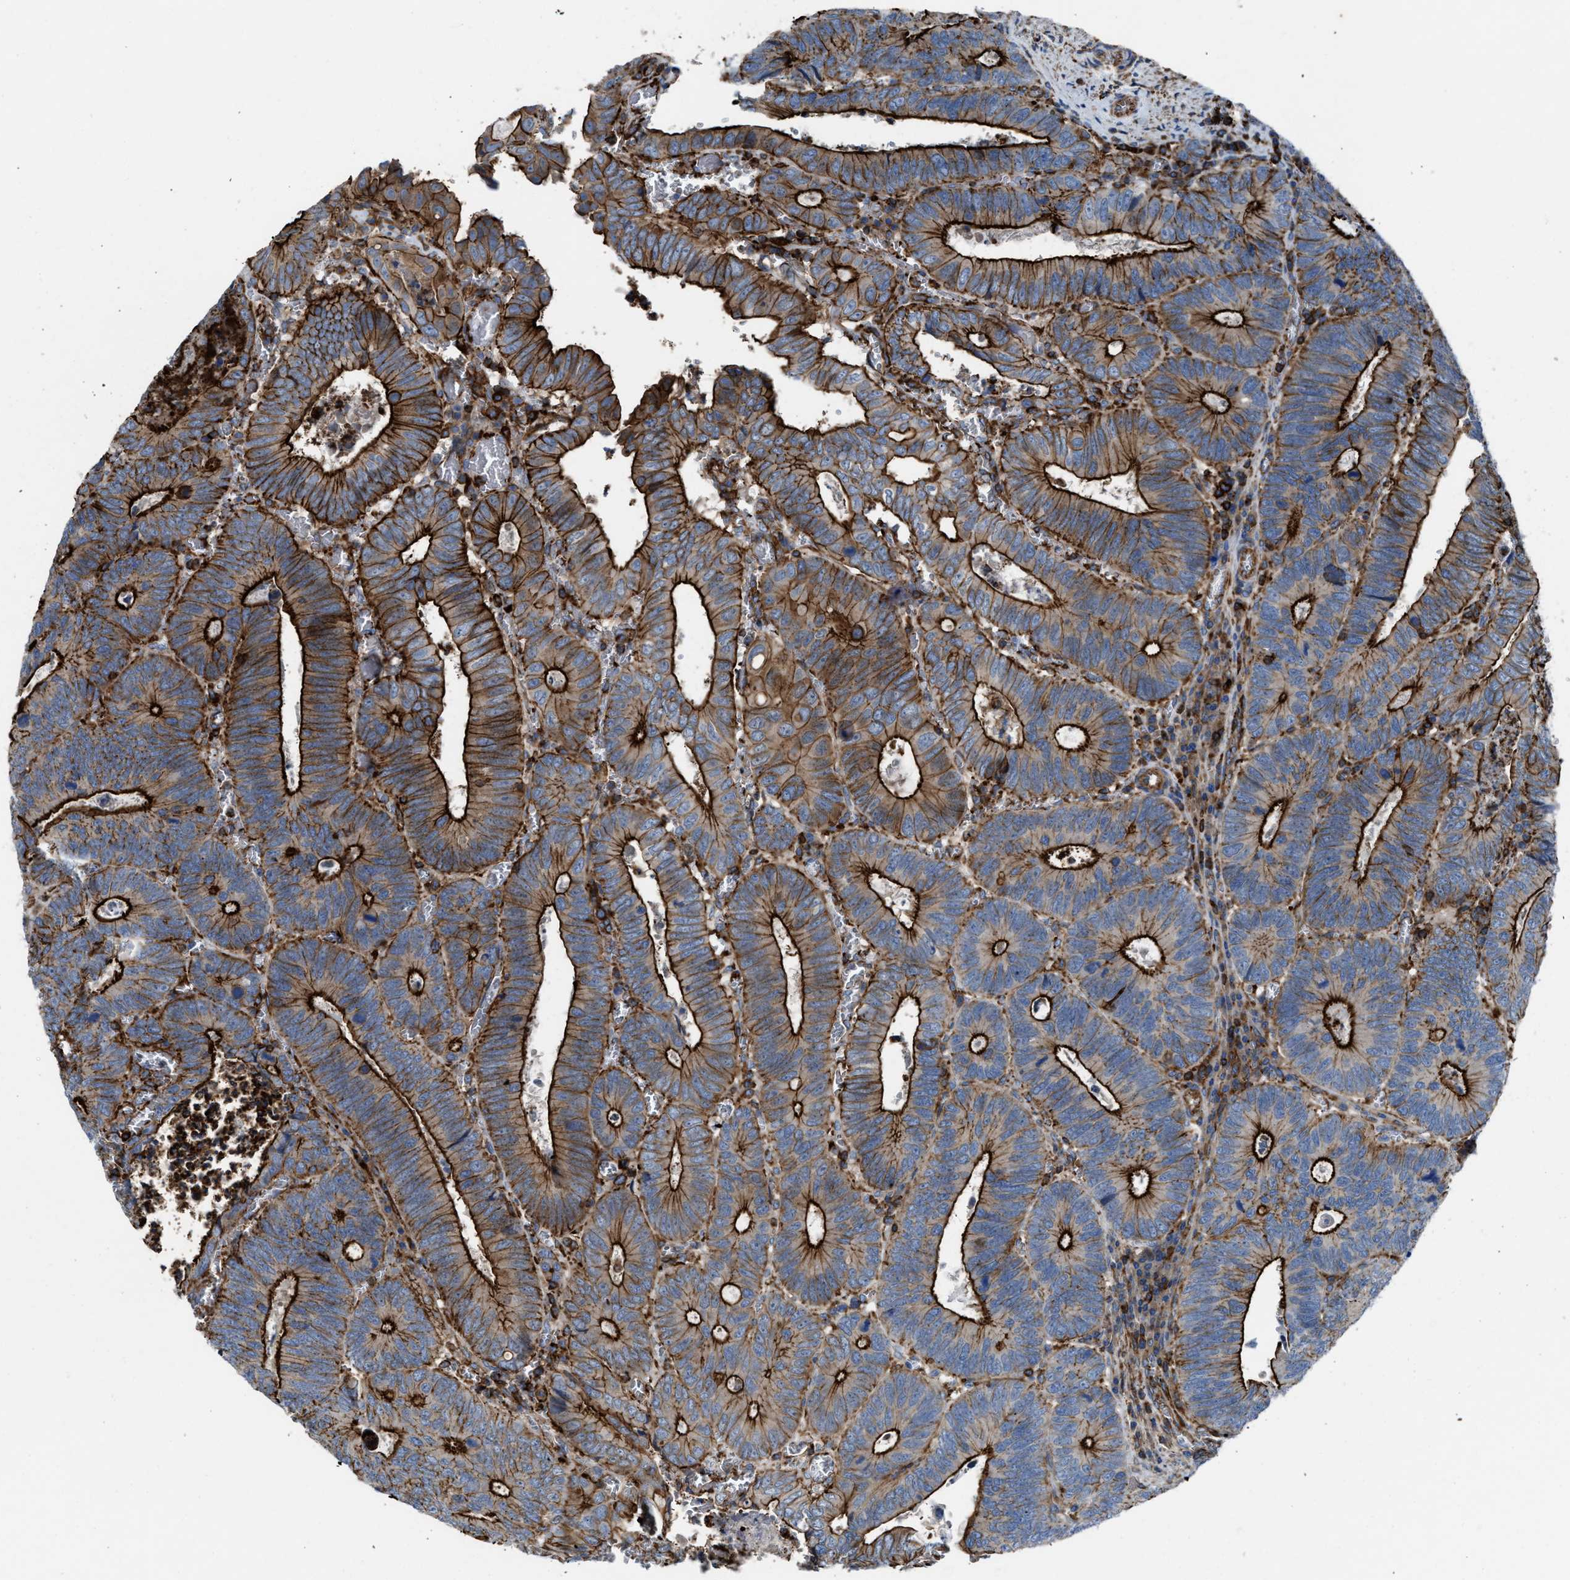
{"staining": {"intensity": "strong", "quantity": ">75%", "location": "cytoplasmic/membranous"}, "tissue": "colorectal cancer", "cell_type": "Tumor cells", "image_type": "cancer", "snomed": [{"axis": "morphology", "description": "Inflammation, NOS"}, {"axis": "morphology", "description": "Adenocarcinoma, NOS"}, {"axis": "topography", "description": "Colon"}], "caption": "Human colorectal adenocarcinoma stained with a brown dye demonstrates strong cytoplasmic/membranous positive expression in approximately >75% of tumor cells.", "gene": "AGPAT2", "patient": {"sex": "male", "age": 72}}